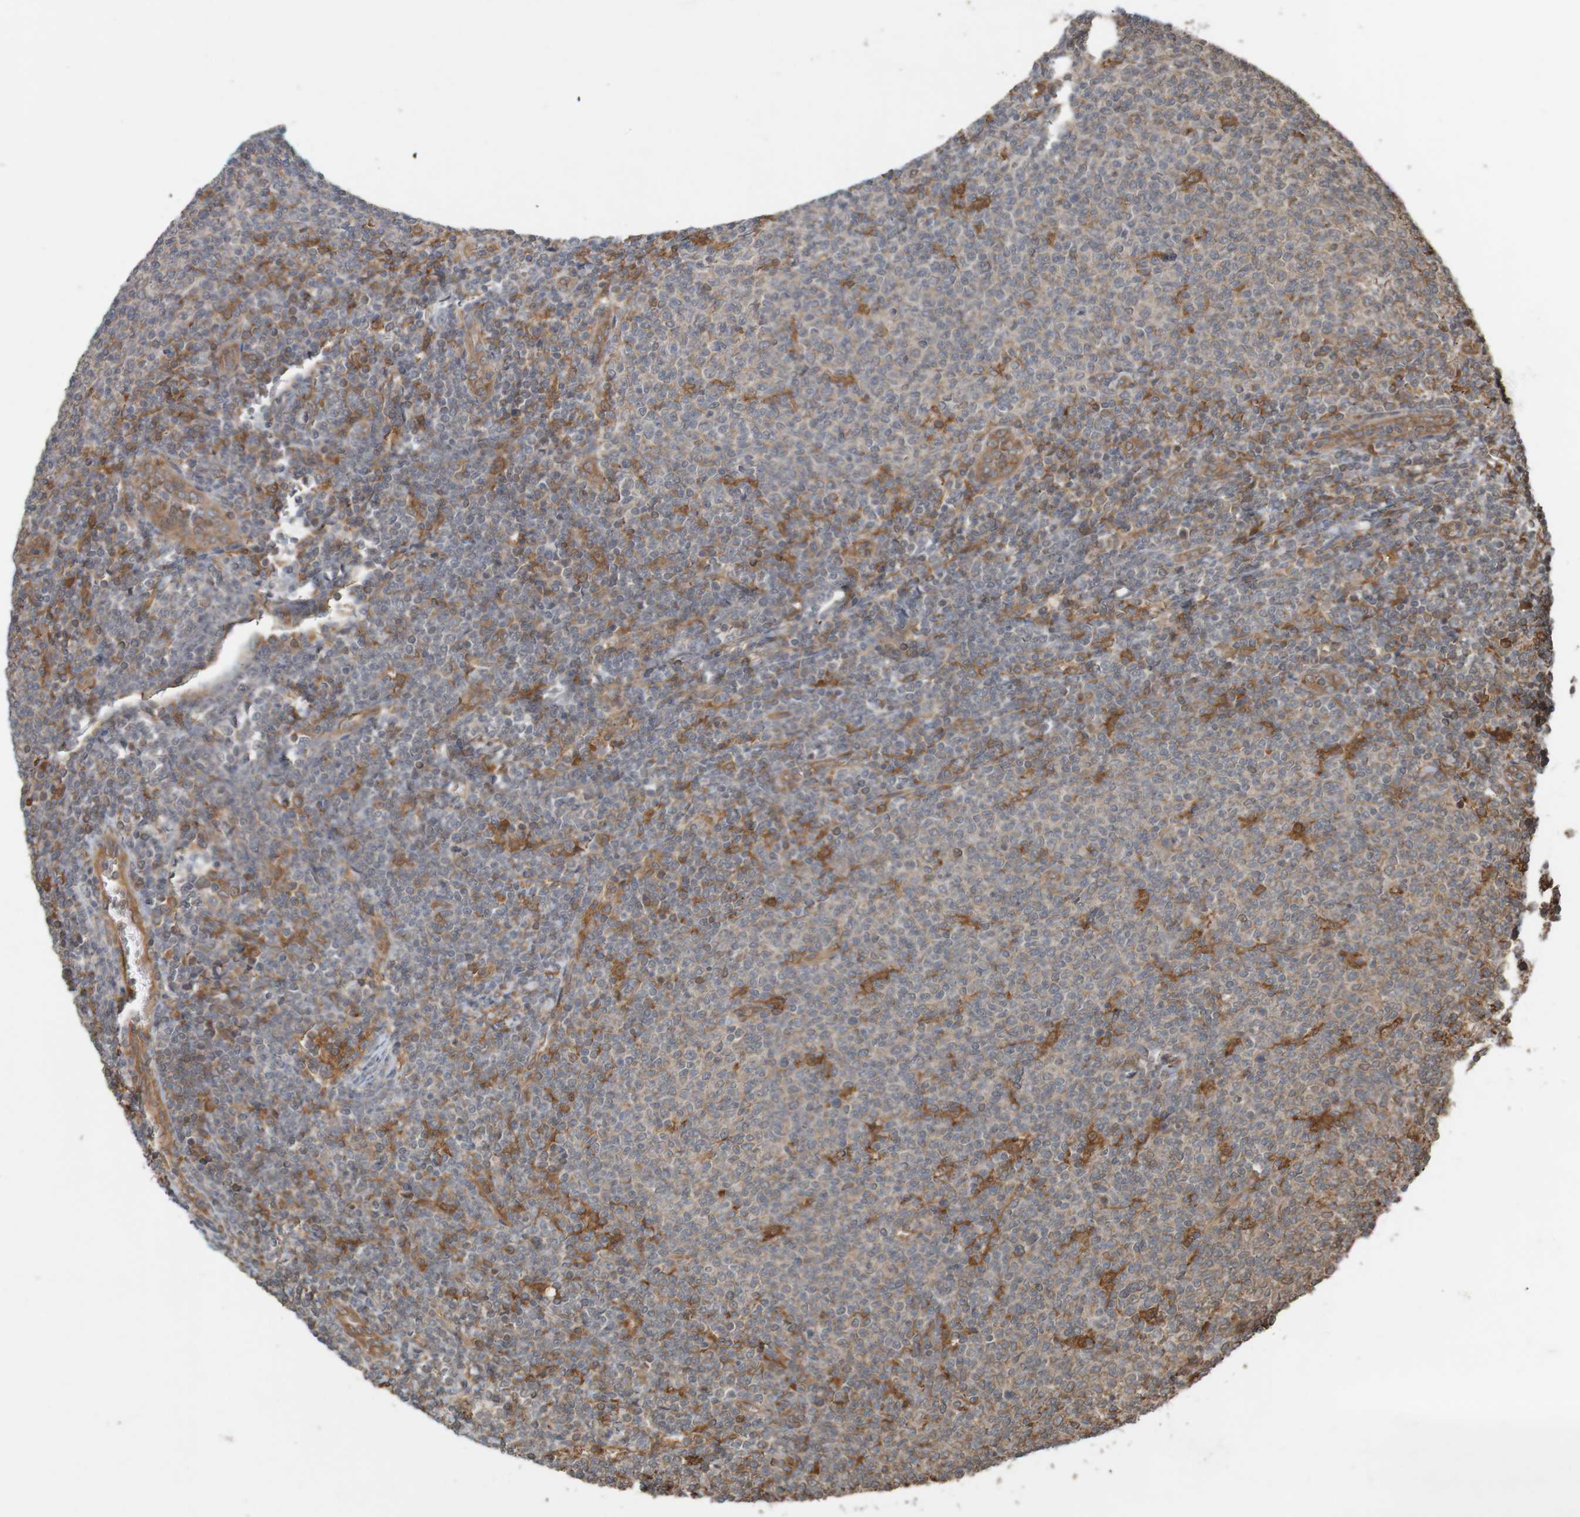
{"staining": {"intensity": "weak", "quantity": "<25%", "location": "cytoplasmic/membranous"}, "tissue": "lymphoma", "cell_type": "Tumor cells", "image_type": "cancer", "snomed": [{"axis": "morphology", "description": "Malignant lymphoma, non-Hodgkin's type, Low grade"}, {"axis": "topography", "description": "Lymph node"}], "caption": "High power microscopy histopathology image of an immunohistochemistry (IHC) histopathology image of lymphoma, revealing no significant staining in tumor cells.", "gene": "ARHGEF11", "patient": {"sex": "male", "age": 66}}